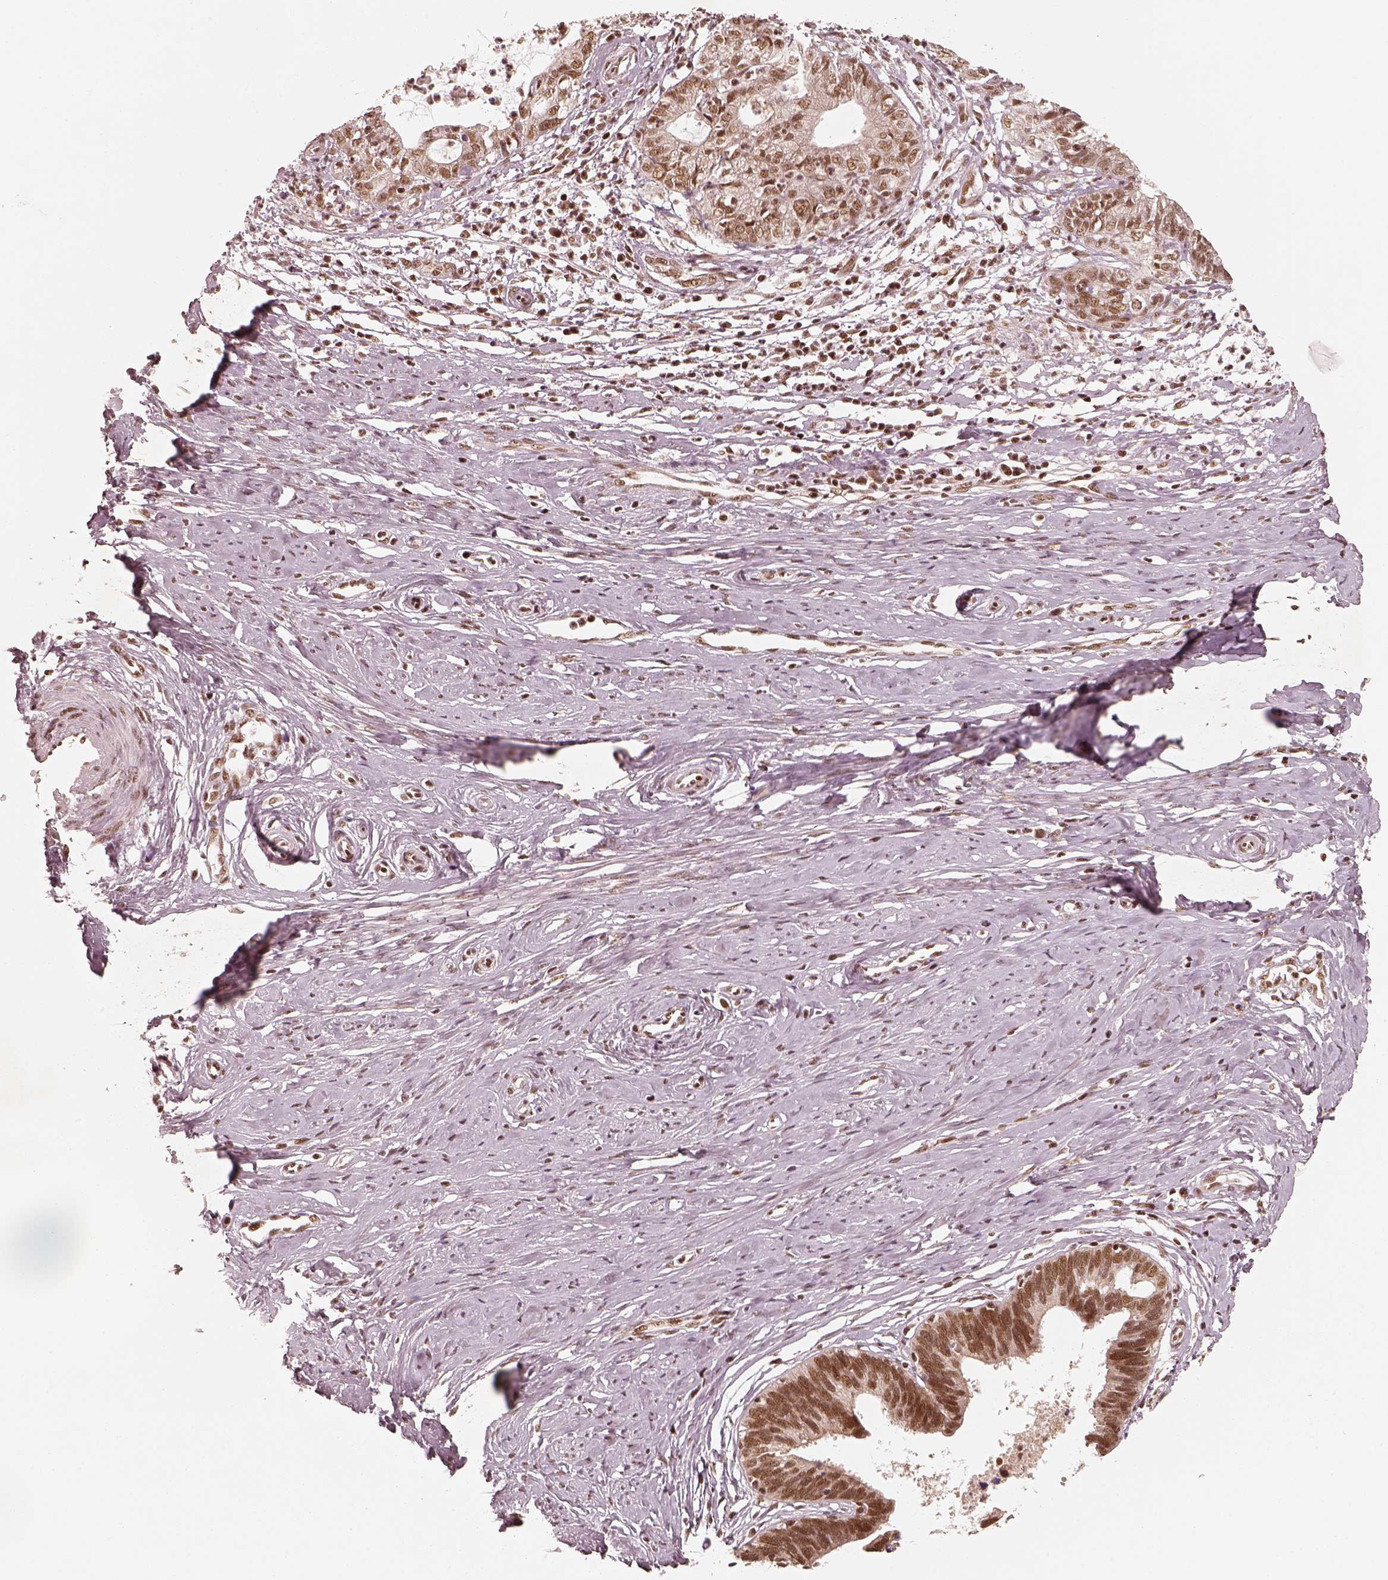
{"staining": {"intensity": "moderate", "quantity": ">75%", "location": "nuclear"}, "tissue": "cervical cancer", "cell_type": "Tumor cells", "image_type": "cancer", "snomed": [{"axis": "morphology", "description": "Normal tissue, NOS"}, {"axis": "morphology", "description": "Adenocarcinoma, NOS"}, {"axis": "topography", "description": "Cervix"}], "caption": "A brown stain shows moderate nuclear positivity of a protein in cervical cancer tumor cells.", "gene": "GMEB2", "patient": {"sex": "female", "age": 38}}